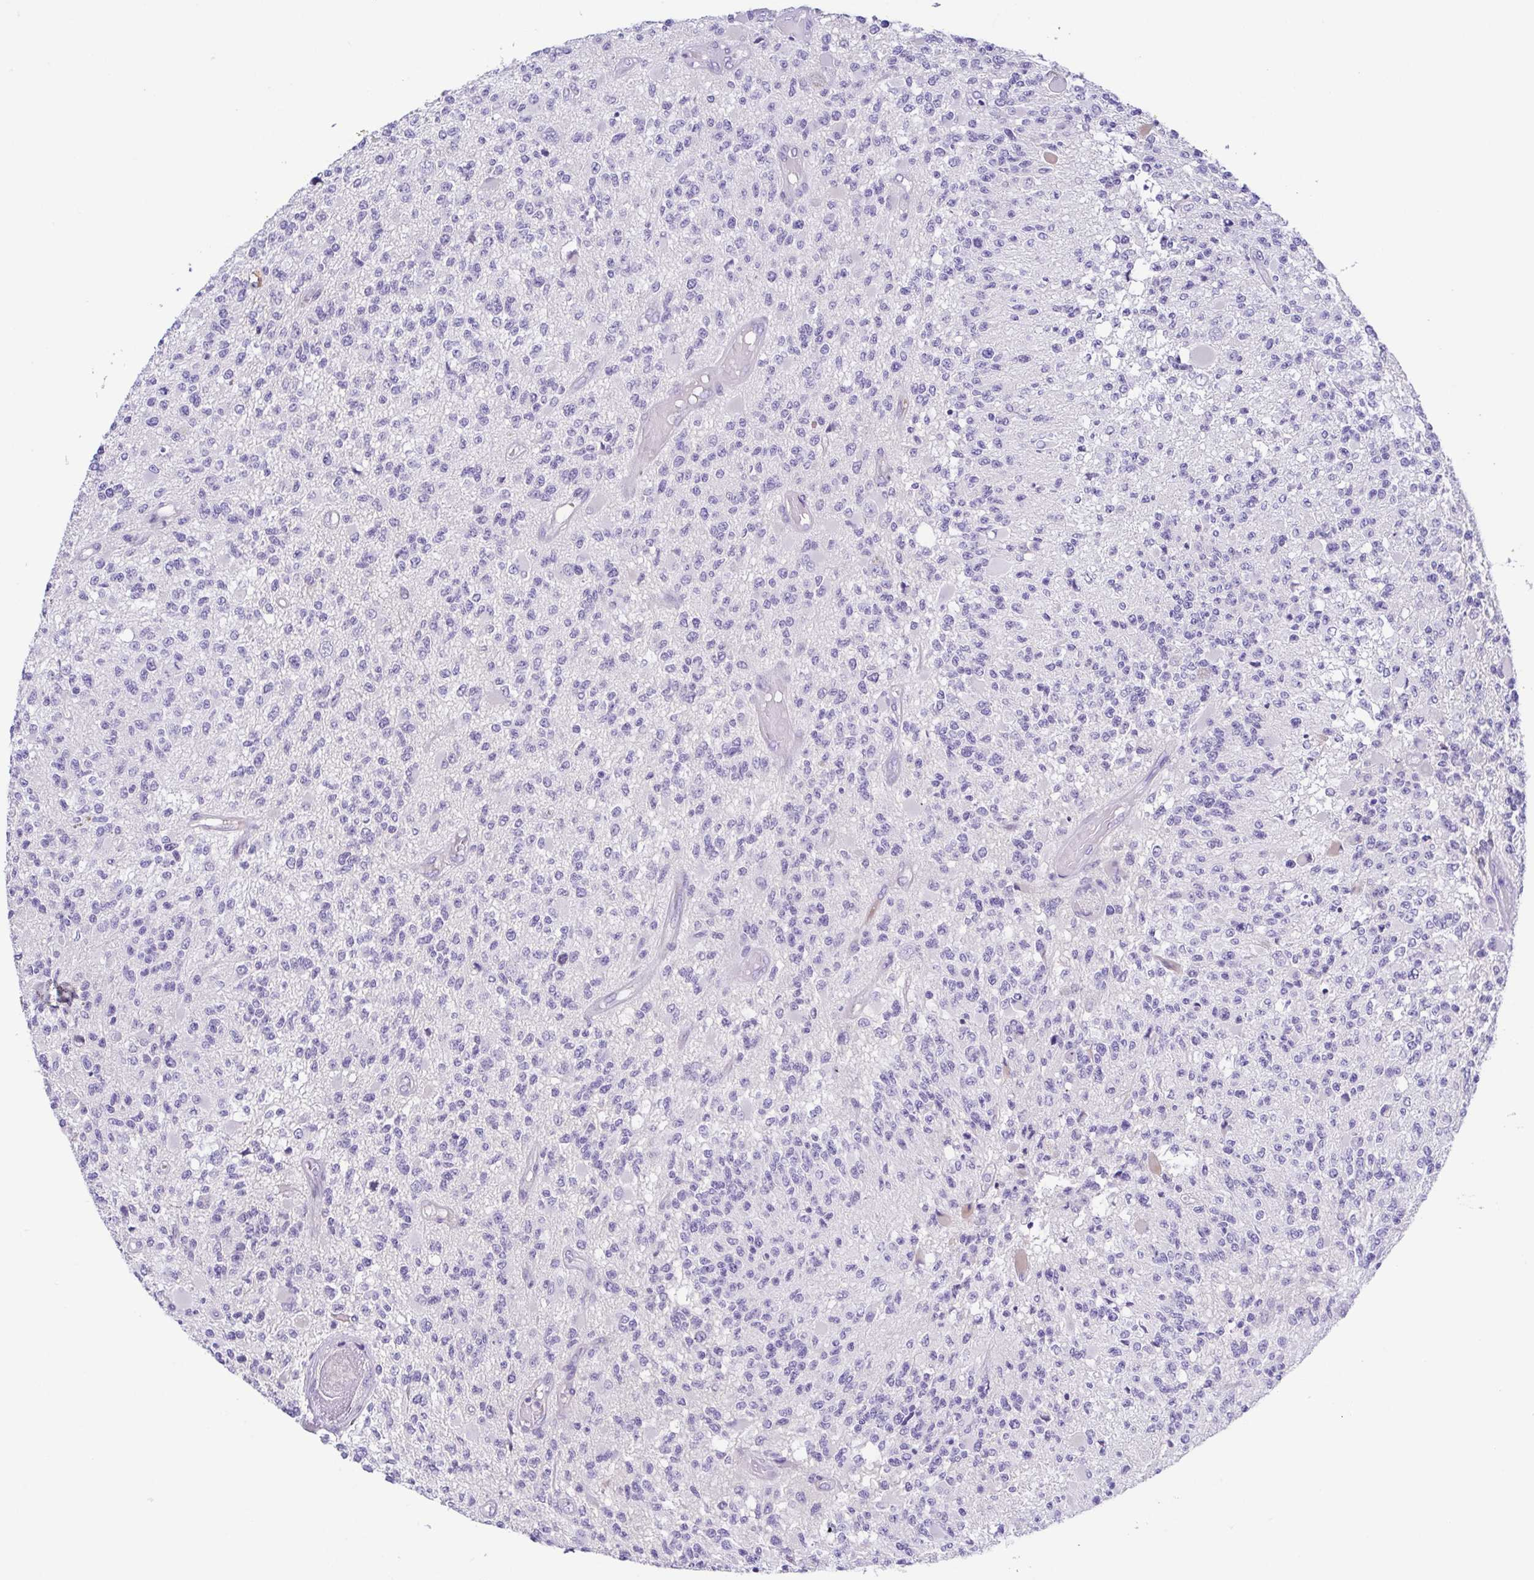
{"staining": {"intensity": "negative", "quantity": "none", "location": "none"}, "tissue": "glioma", "cell_type": "Tumor cells", "image_type": "cancer", "snomed": [{"axis": "morphology", "description": "Glioma, malignant, High grade"}, {"axis": "topography", "description": "Brain"}], "caption": "A high-resolution photomicrograph shows immunohistochemistry staining of glioma, which demonstrates no significant staining in tumor cells.", "gene": "A1BG", "patient": {"sex": "female", "age": 63}}